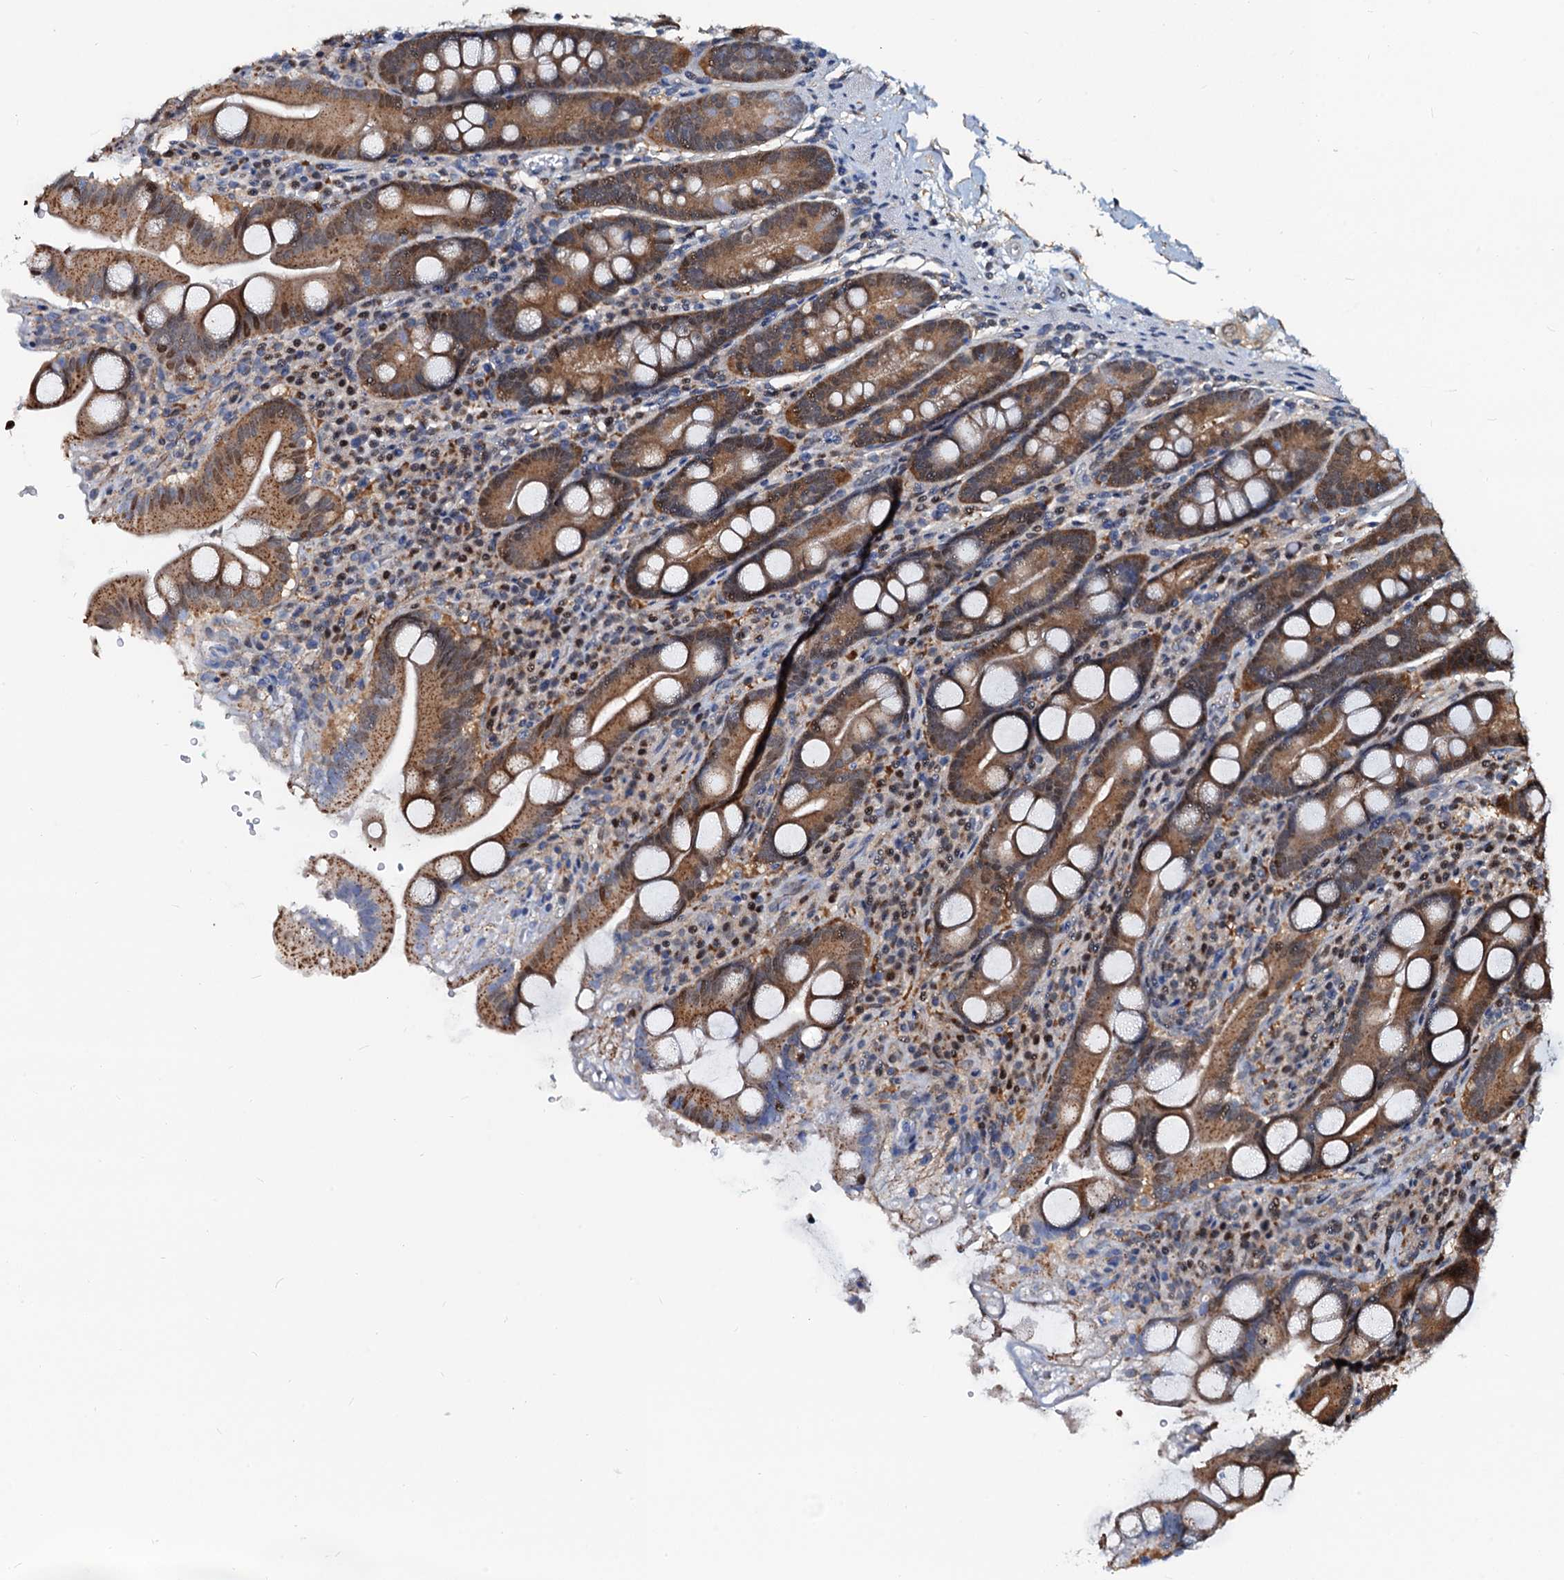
{"staining": {"intensity": "moderate", "quantity": "25%-75%", "location": "cytoplasmic/membranous,nuclear"}, "tissue": "duodenum", "cell_type": "Glandular cells", "image_type": "normal", "snomed": [{"axis": "morphology", "description": "Normal tissue, NOS"}, {"axis": "topography", "description": "Duodenum"}], "caption": "Duodenum was stained to show a protein in brown. There is medium levels of moderate cytoplasmic/membranous,nuclear staining in about 25%-75% of glandular cells. The staining was performed using DAB (3,3'-diaminobenzidine) to visualize the protein expression in brown, while the nuclei were stained in blue with hematoxylin (Magnification: 20x).", "gene": "PTGES3", "patient": {"sex": "male", "age": 35}}